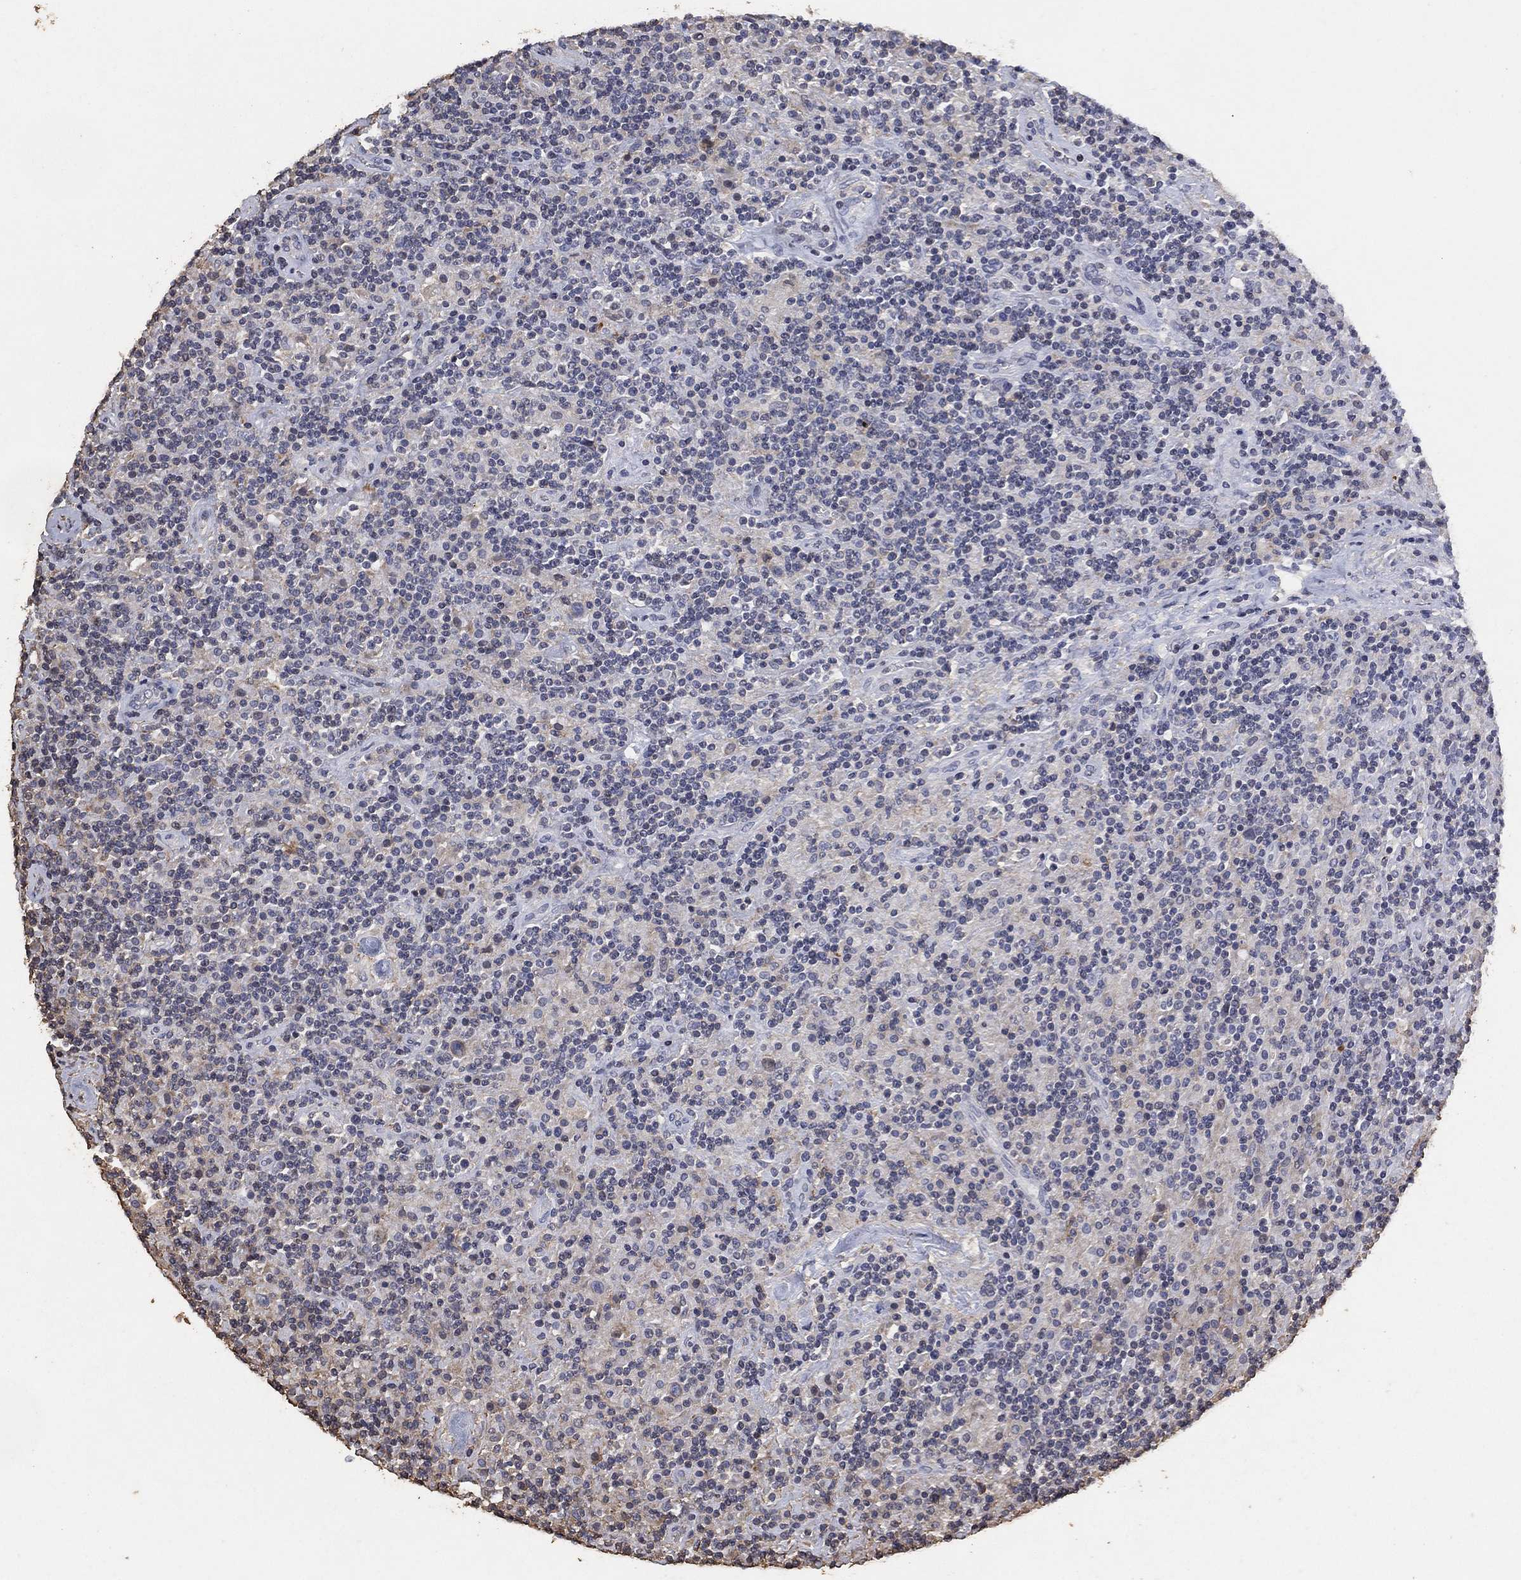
{"staining": {"intensity": "negative", "quantity": "none", "location": "none"}, "tissue": "lymphoma", "cell_type": "Tumor cells", "image_type": "cancer", "snomed": [{"axis": "morphology", "description": "Hodgkin's disease, NOS"}, {"axis": "topography", "description": "Lymph node"}], "caption": "High magnification brightfield microscopy of lymphoma stained with DAB (brown) and counterstained with hematoxylin (blue): tumor cells show no significant staining.", "gene": "ADPRHL1", "patient": {"sex": "male", "age": 70}}